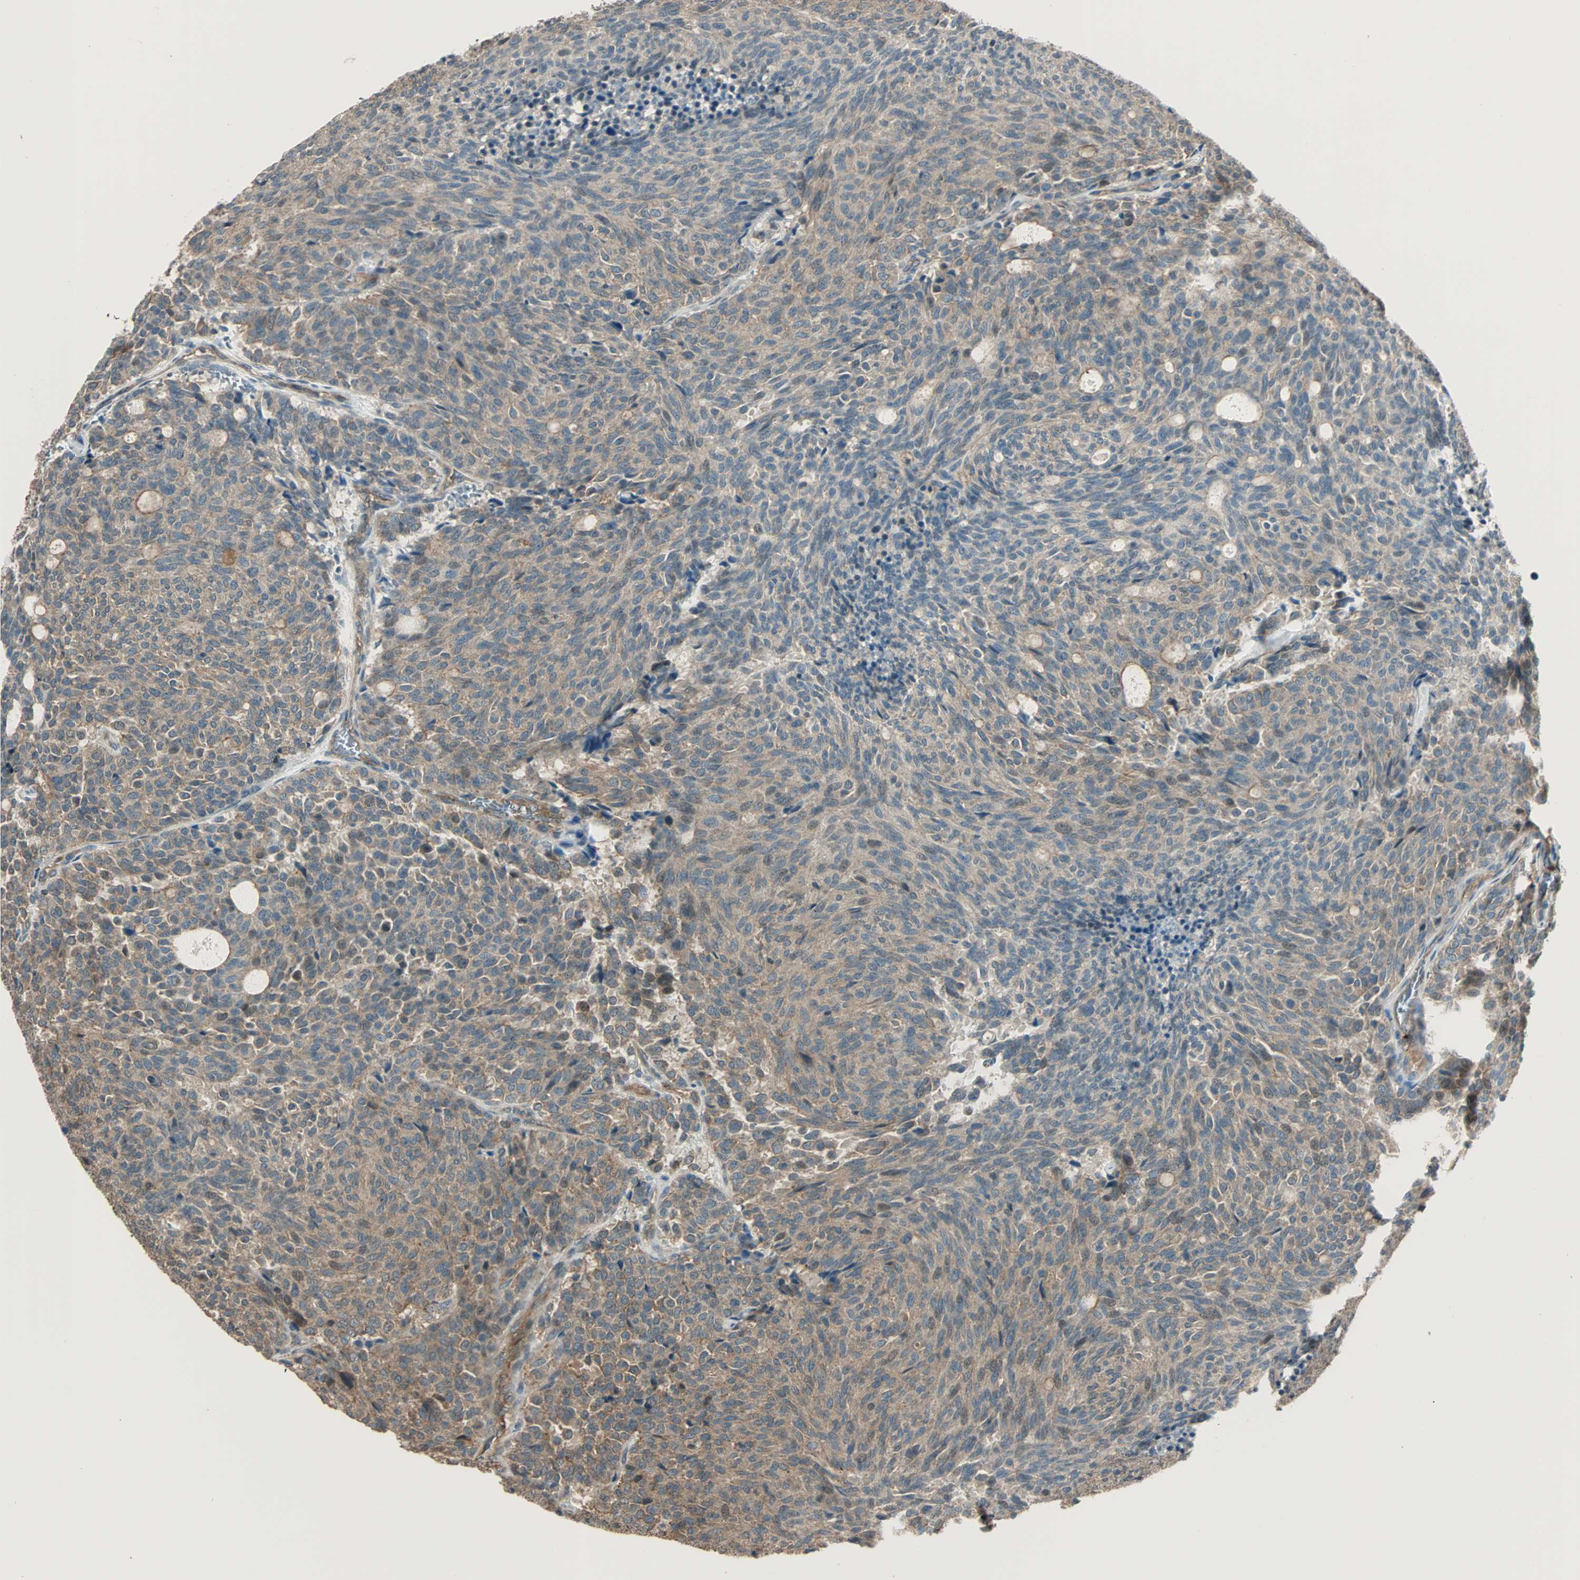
{"staining": {"intensity": "weak", "quantity": ">75%", "location": "cytoplasmic/membranous"}, "tissue": "carcinoid", "cell_type": "Tumor cells", "image_type": "cancer", "snomed": [{"axis": "morphology", "description": "Carcinoid, malignant, NOS"}, {"axis": "topography", "description": "Pancreas"}], "caption": "Carcinoid (malignant) tissue reveals weak cytoplasmic/membranous positivity in approximately >75% of tumor cells", "gene": "MAP3K21", "patient": {"sex": "female", "age": 54}}